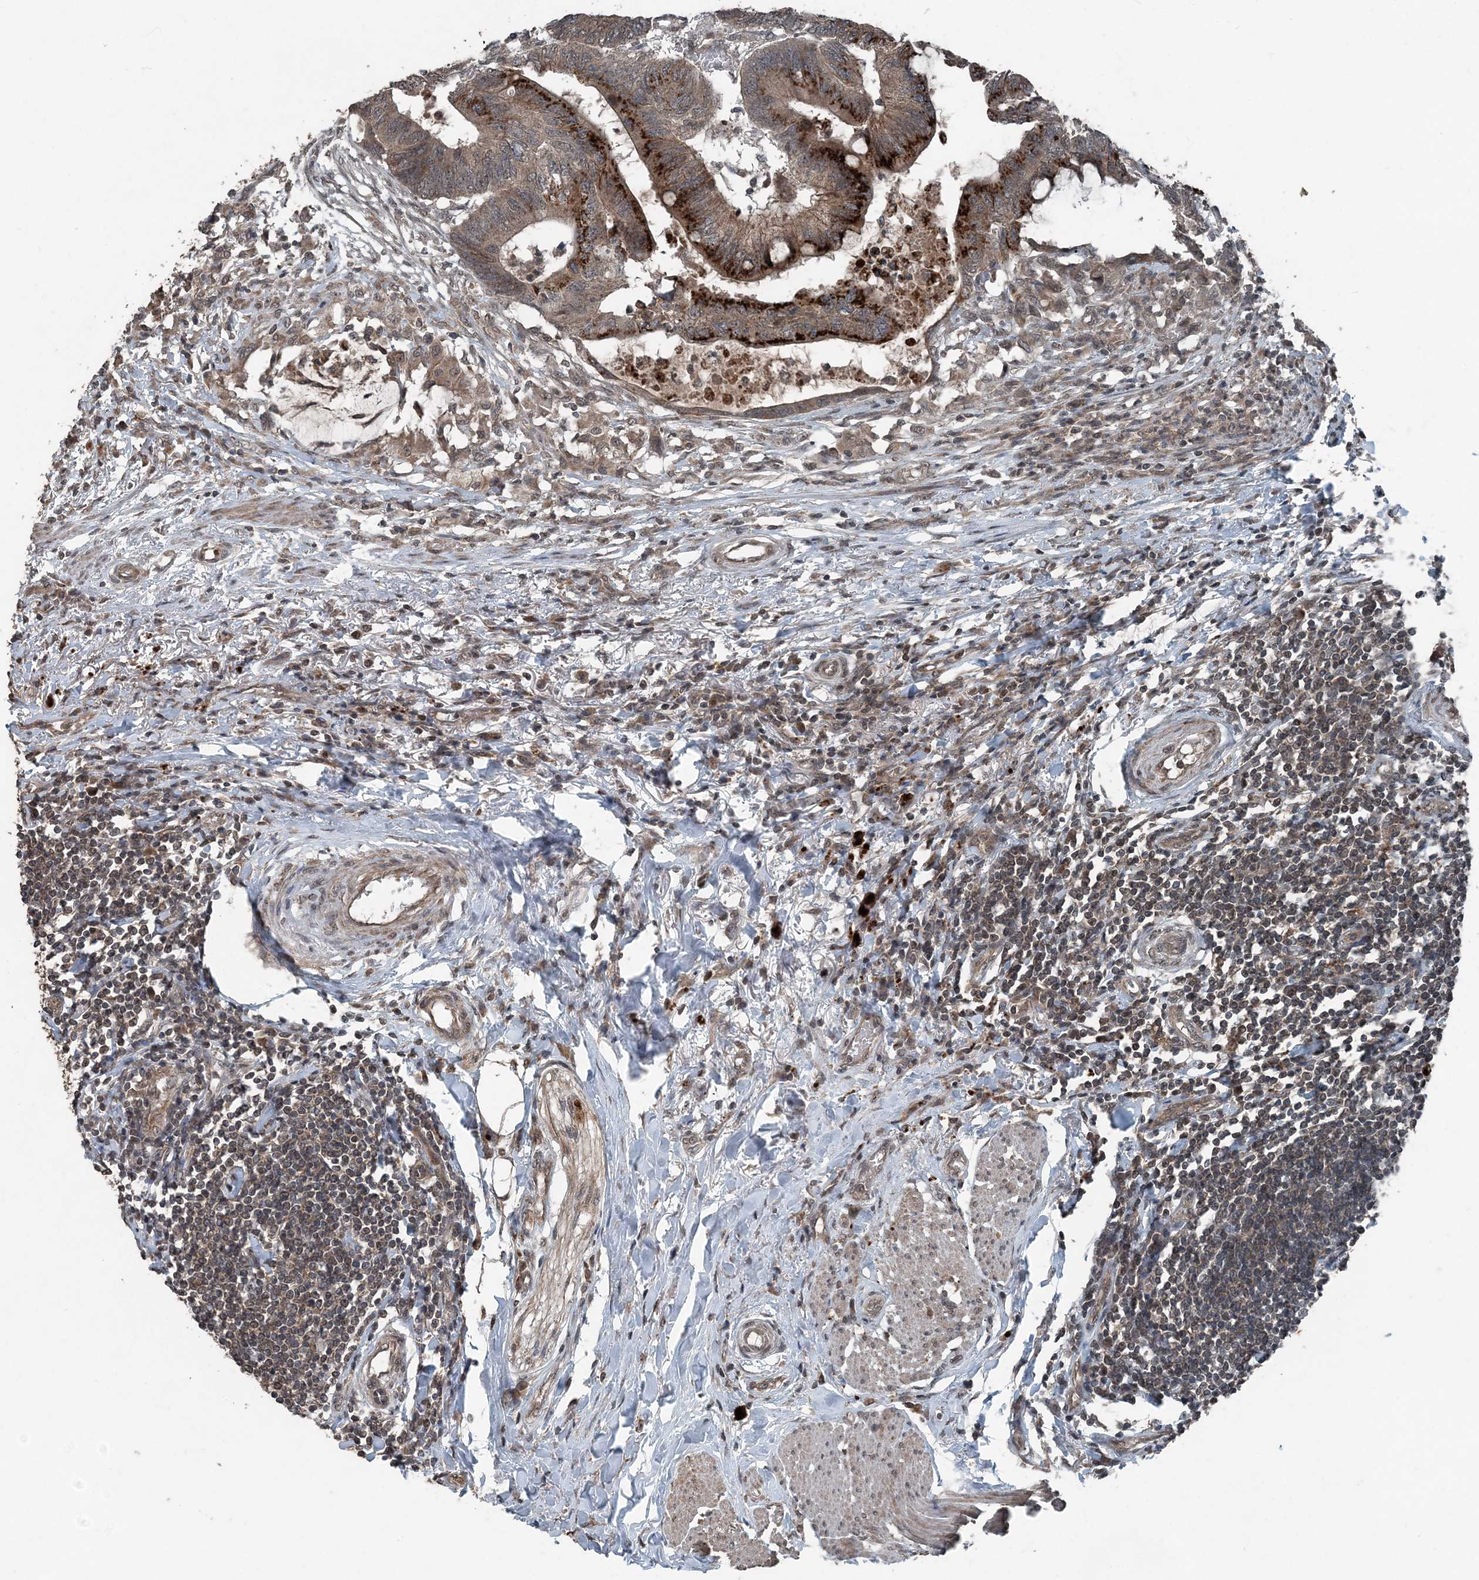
{"staining": {"intensity": "strong", "quantity": ">75%", "location": "cytoplasmic/membranous"}, "tissue": "colorectal cancer", "cell_type": "Tumor cells", "image_type": "cancer", "snomed": [{"axis": "morphology", "description": "Normal tissue, NOS"}, {"axis": "morphology", "description": "Adenocarcinoma, NOS"}, {"axis": "topography", "description": "Rectum"}, {"axis": "topography", "description": "Peripheral nerve tissue"}], "caption": "Immunohistochemistry (IHC) (DAB) staining of colorectal adenocarcinoma shows strong cytoplasmic/membranous protein positivity in about >75% of tumor cells.", "gene": "CFL1", "patient": {"sex": "male", "age": 92}}